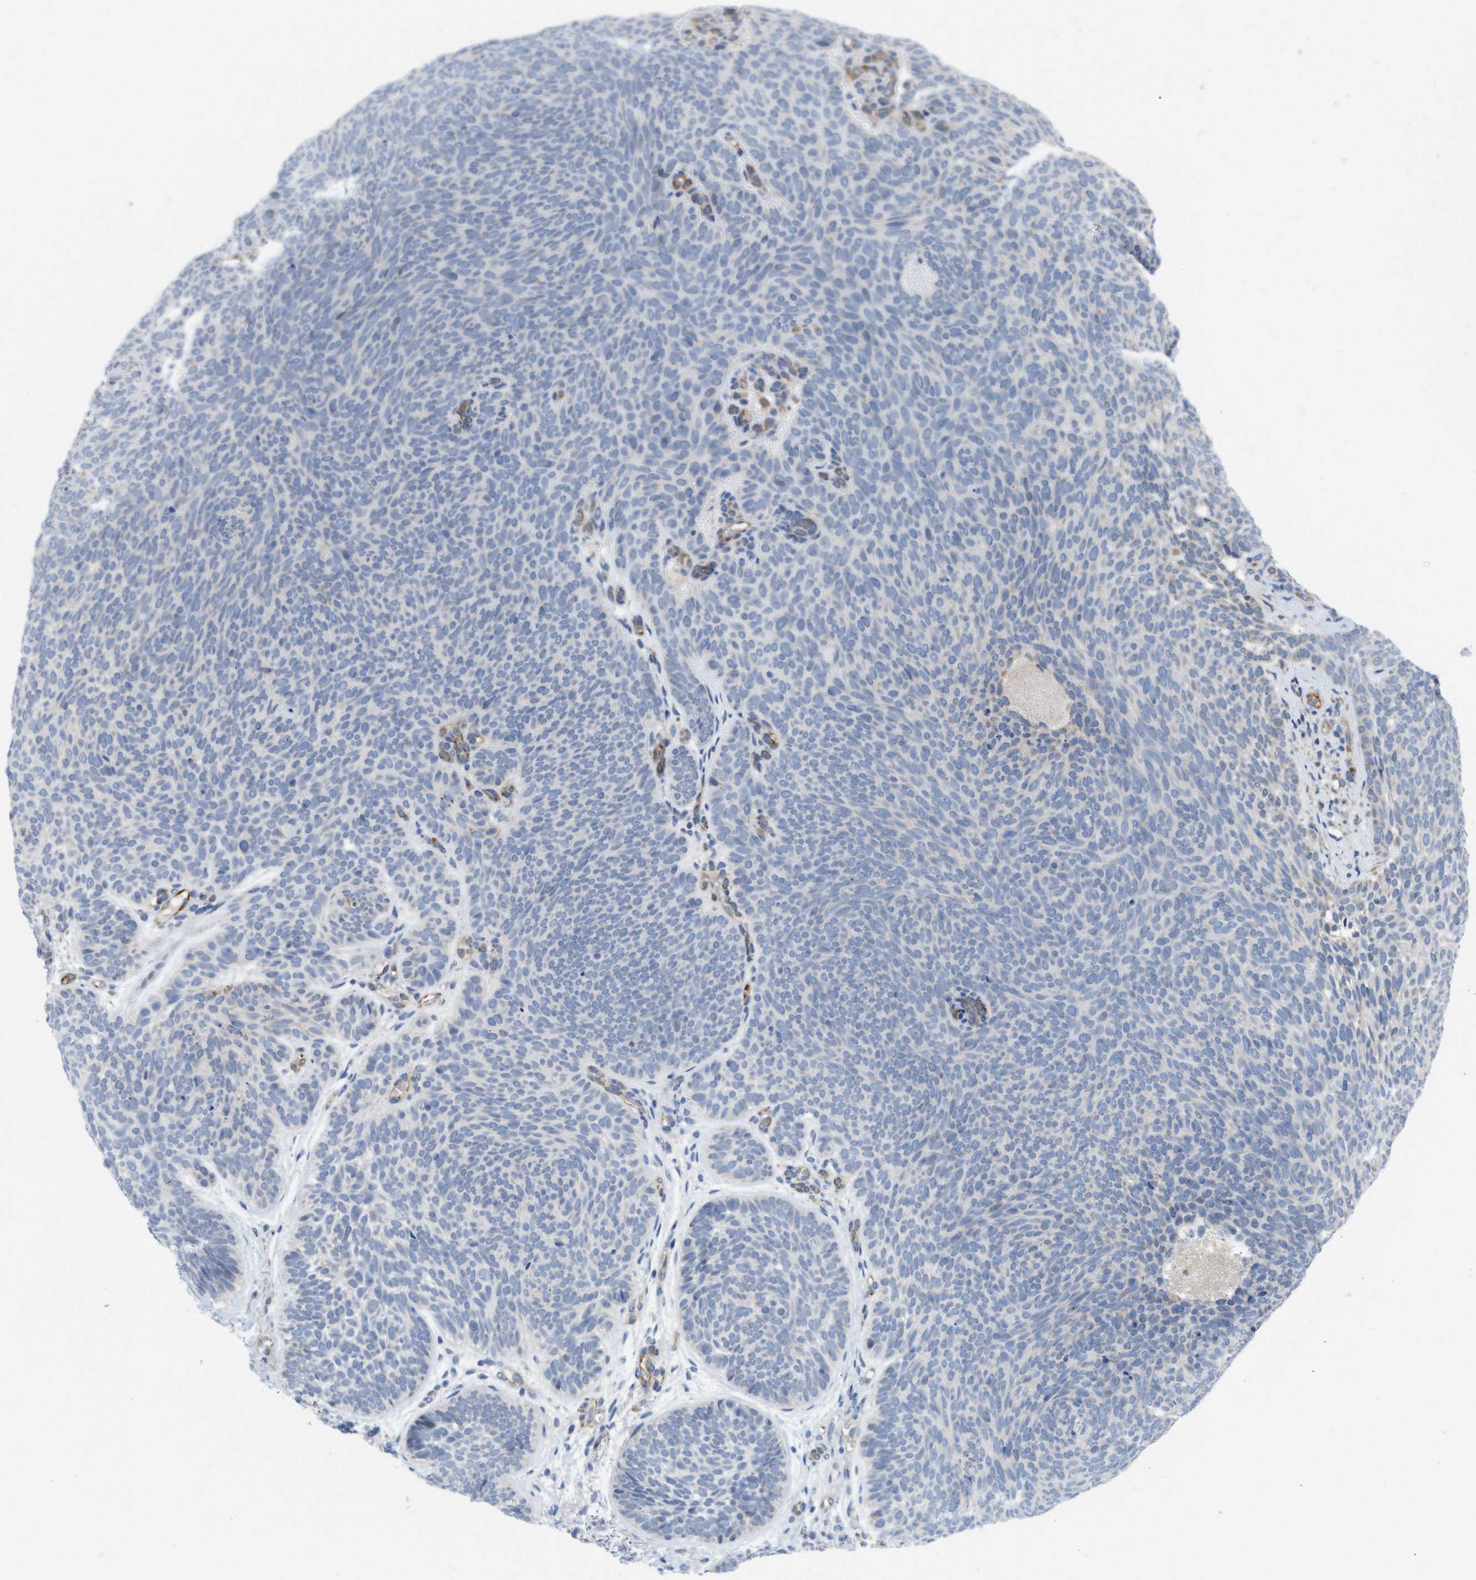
{"staining": {"intensity": "negative", "quantity": "none", "location": "none"}, "tissue": "skin cancer", "cell_type": "Tumor cells", "image_type": "cancer", "snomed": [{"axis": "morphology", "description": "Basal cell carcinoma"}, {"axis": "topography", "description": "Skin"}], "caption": "An image of skin cancer (basal cell carcinoma) stained for a protein shows no brown staining in tumor cells. (Immunohistochemistry, brightfield microscopy, high magnification).", "gene": "EOGT", "patient": {"sex": "male", "age": 61}}